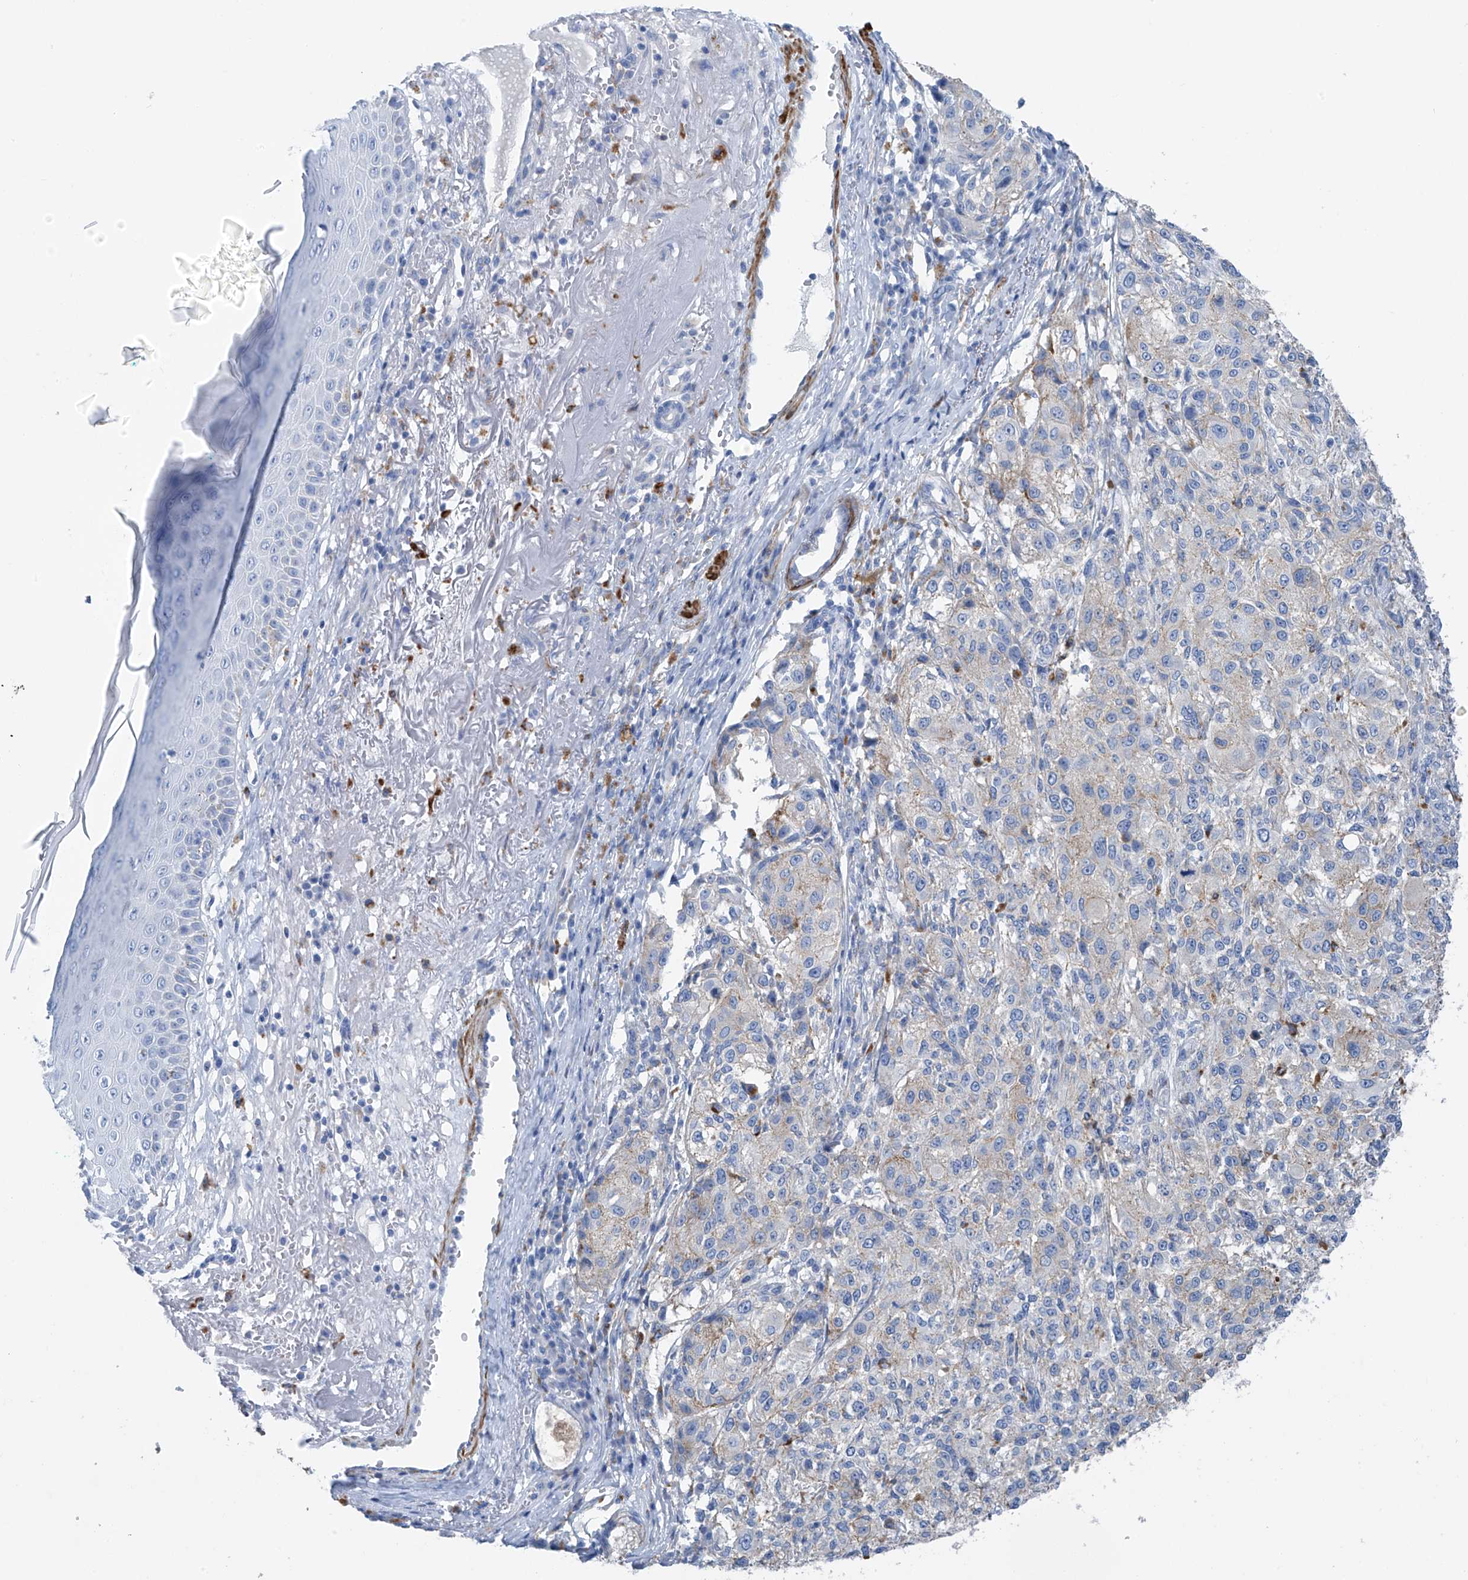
{"staining": {"intensity": "weak", "quantity": "<25%", "location": "cytoplasmic/membranous"}, "tissue": "melanoma", "cell_type": "Tumor cells", "image_type": "cancer", "snomed": [{"axis": "morphology", "description": "Necrosis, NOS"}, {"axis": "morphology", "description": "Malignant melanoma, NOS"}, {"axis": "topography", "description": "Skin"}], "caption": "Tumor cells show no significant protein positivity in melanoma.", "gene": "GLMP", "patient": {"sex": "female", "age": 87}}